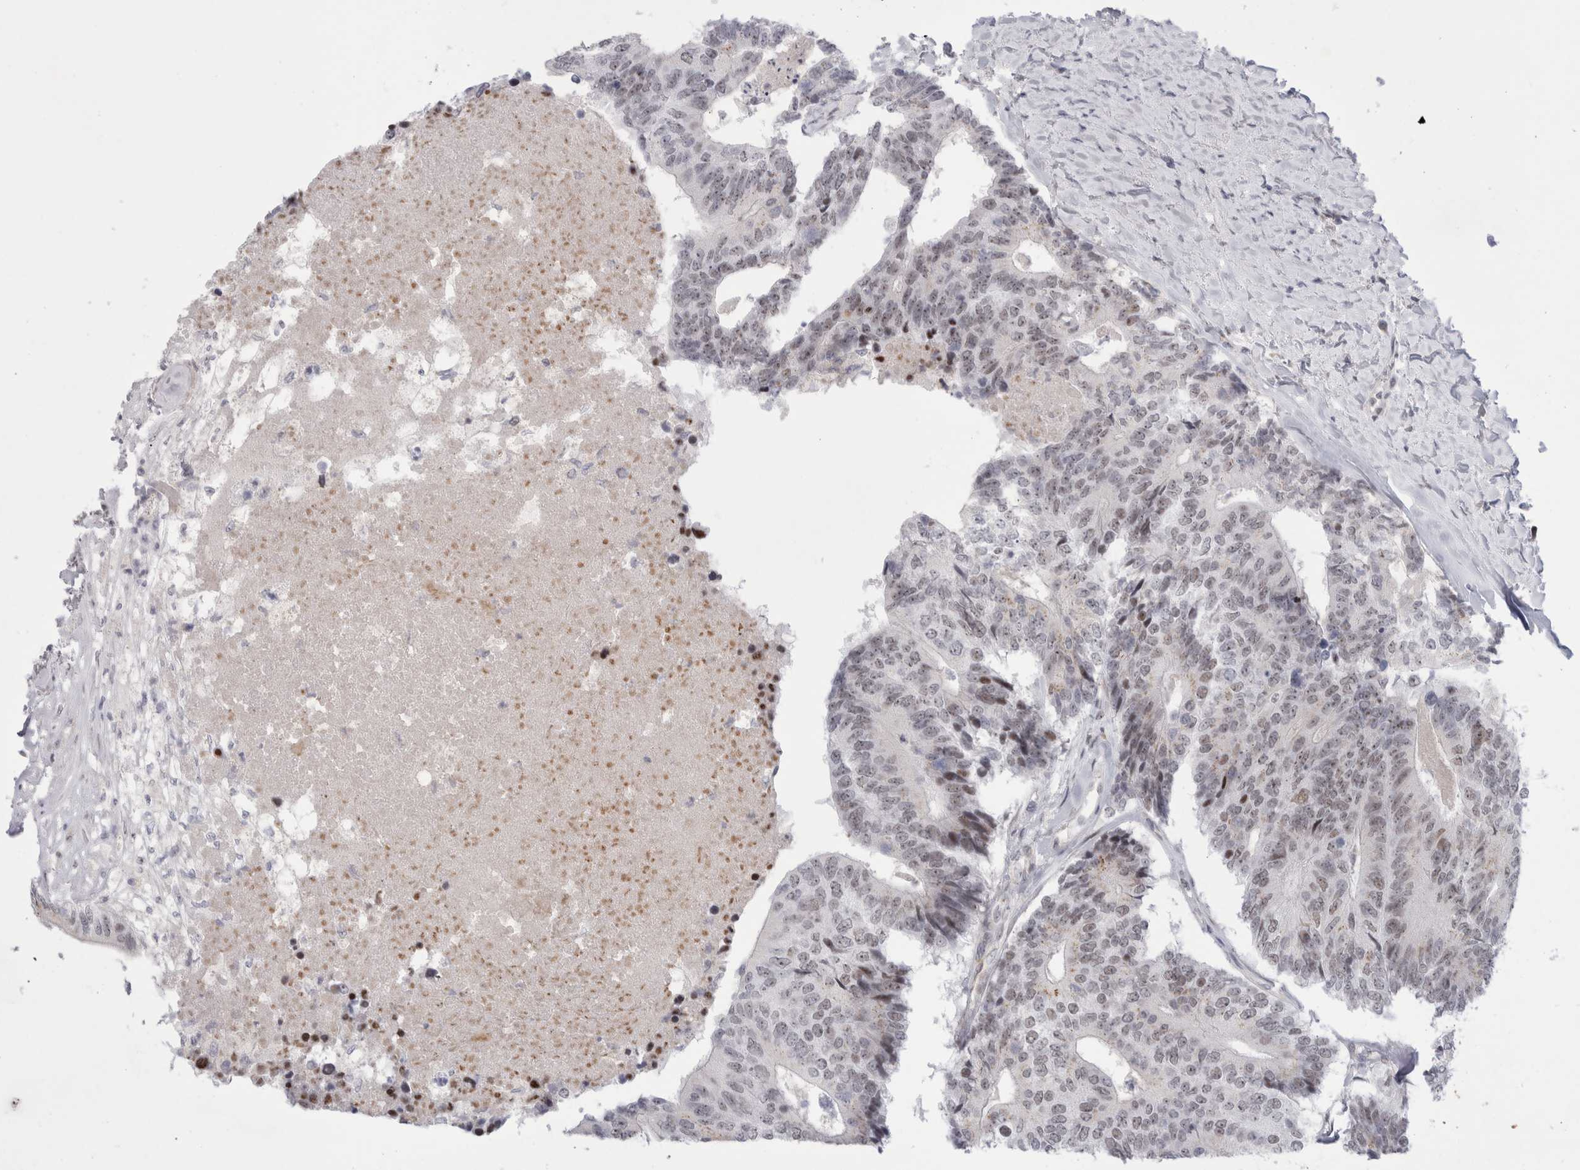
{"staining": {"intensity": "weak", "quantity": "25%-75%", "location": "nuclear"}, "tissue": "colorectal cancer", "cell_type": "Tumor cells", "image_type": "cancer", "snomed": [{"axis": "morphology", "description": "Adenocarcinoma, NOS"}, {"axis": "topography", "description": "Colon"}], "caption": "Approximately 25%-75% of tumor cells in colorectal cancer exhibit weak nuclear protein staining as visualized by brown immunohistochemical staining.", "gene": "CERS5", "patient": {"sex": "female", "age": 67}}